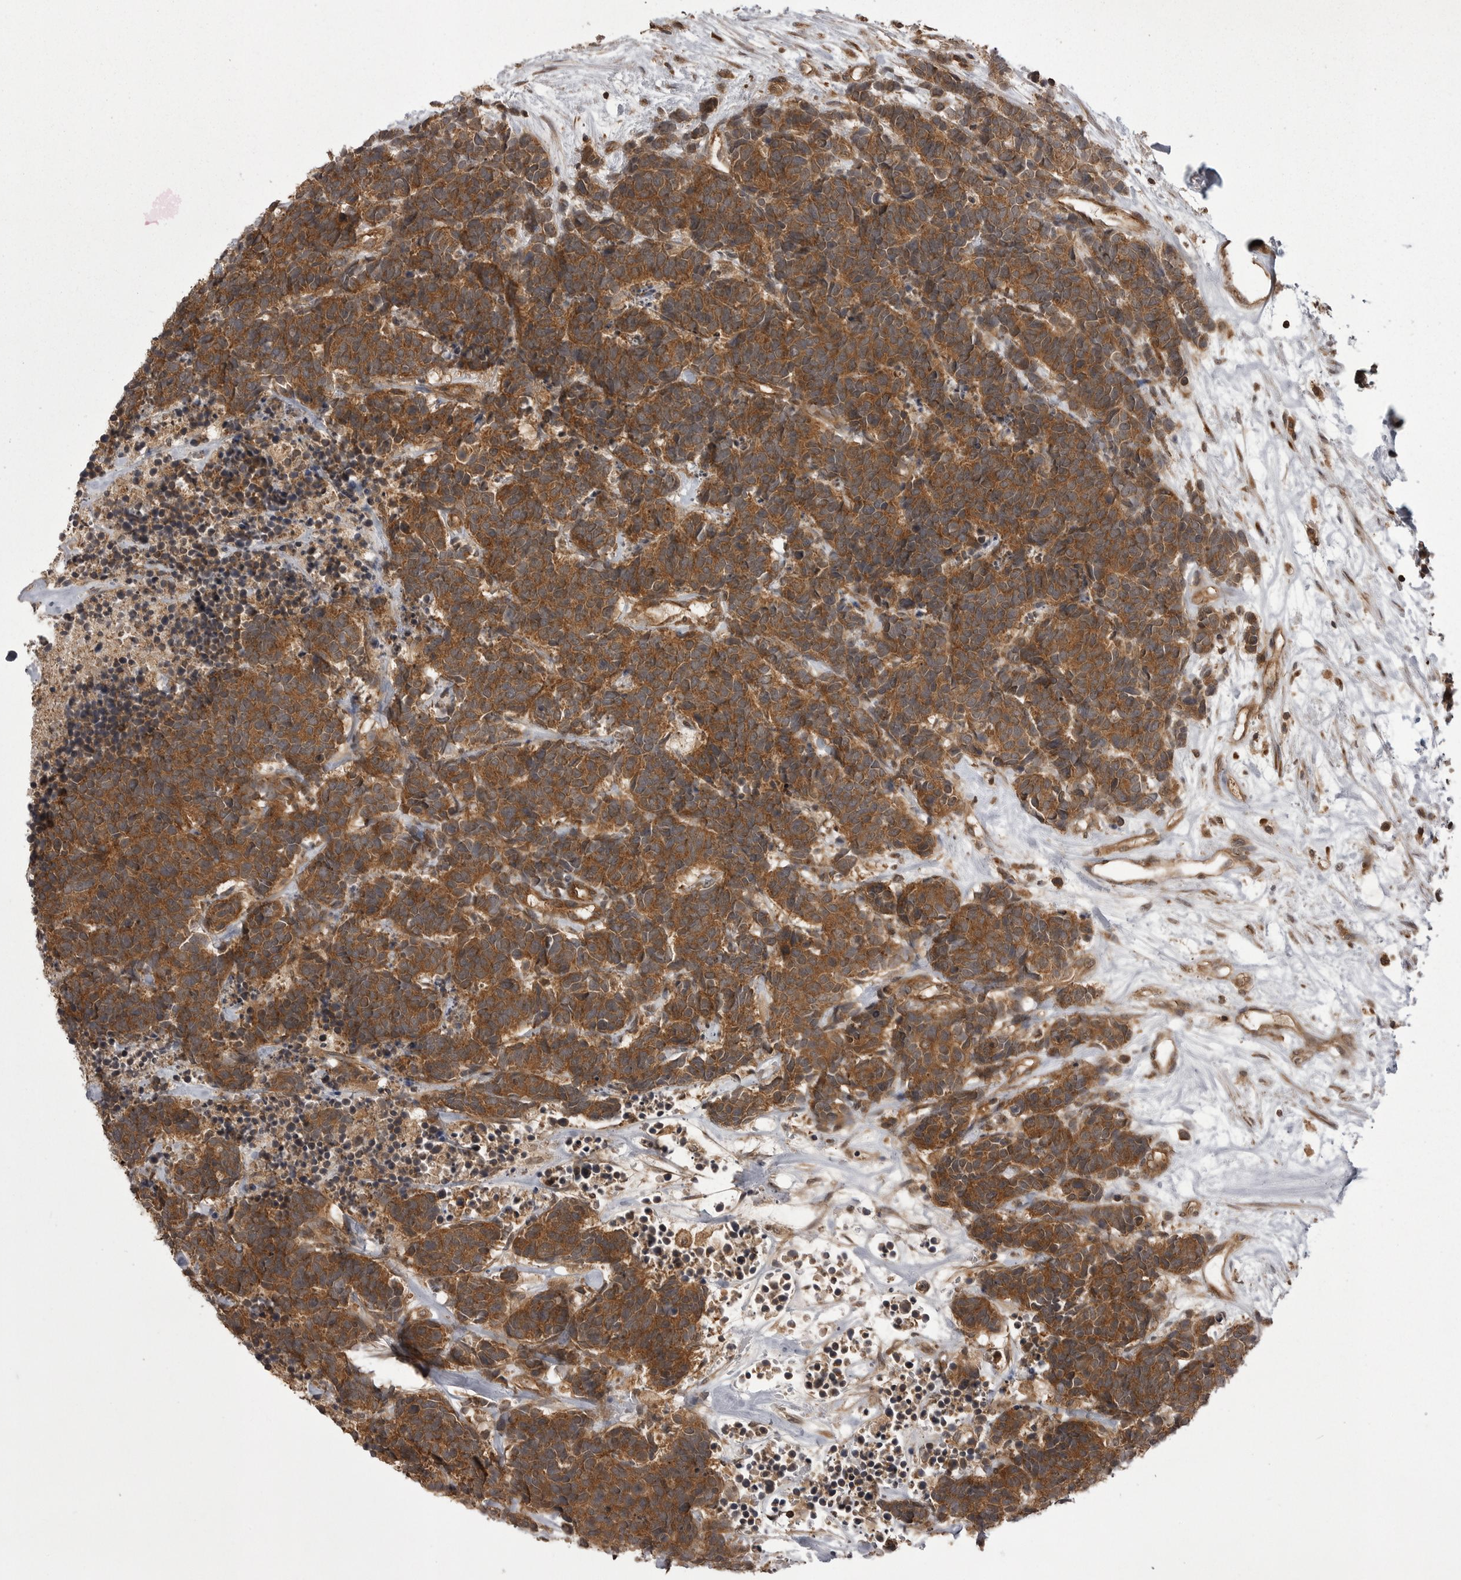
{"staining": {"intensity": "moderate", "quantity": ">75%", "location": "cytoplasmic/membranous"}, "tissue": "carcinoid", "cell_type": "Tumor cells", "image_type": "cancer", "snomed": [{"axis": "morphology", "description": "Carcinoma, NOS"}, {"axis": "morphology", "description": "Carcinoid, malignant, NOS"}, {"axis": "topography", "description": "Urinary bladder"}], "caption": "A histopathology image showing moderate cytoplasmic/membranous staining in about >75% of tumor cells in carcinoid, as visualized by brown immunohistochemical staining.", "gene": "STK24", "patient": {"sex": "male", "age": 57}}